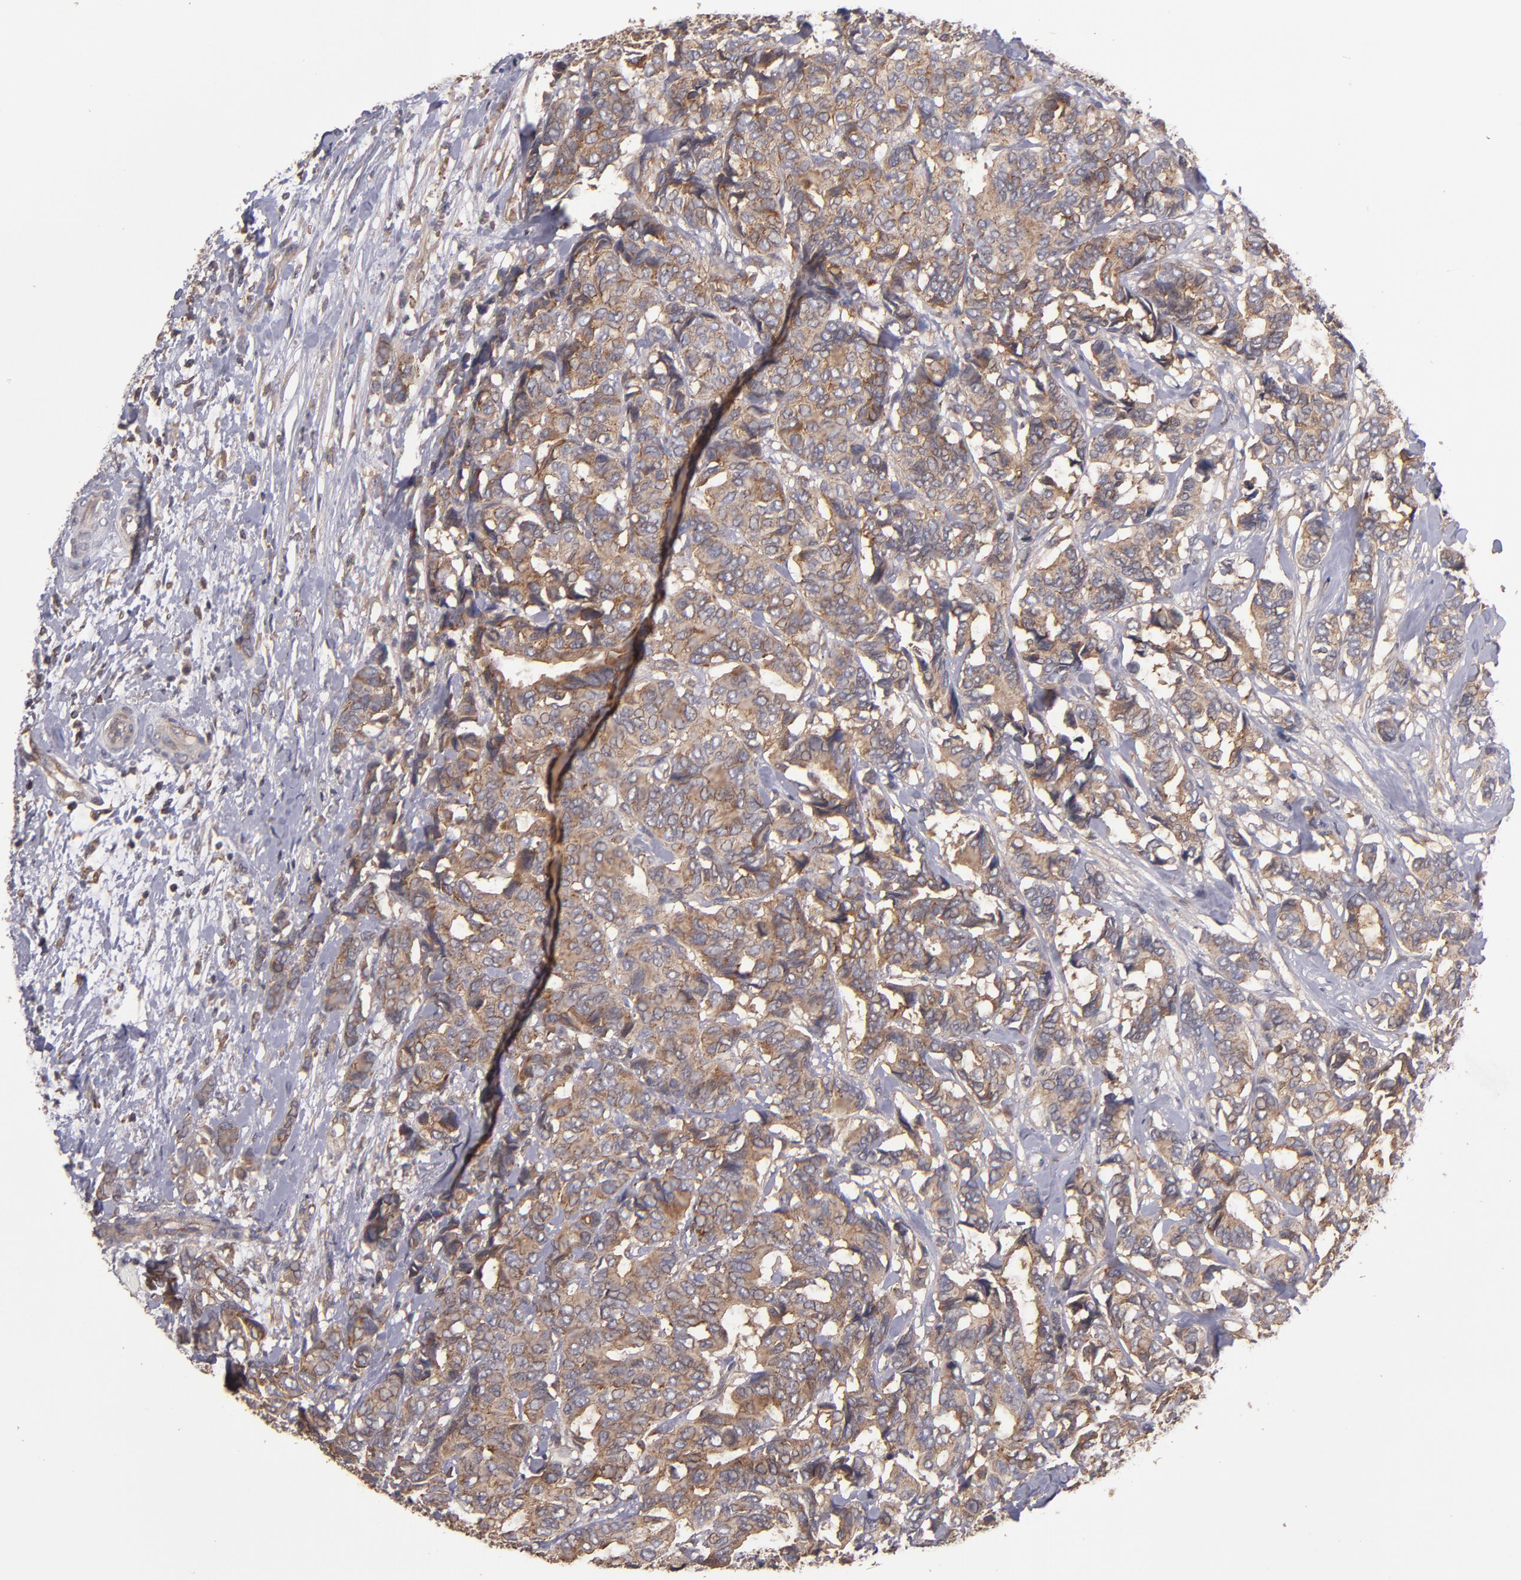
{"staining": {"intensity": "moderate", "quantity": ">75%", "location": "cytoplasmic/membranous"}, "tissue": "breast cancer", "cell_type": "Tumor cells", "image_type": "cancer", "snomed": [{"axis": "morphology", "description": "Duct carcinoma"}, {"axis": "topography", "description": "Breast"}], "caption": "Brown immunohistochemical staining in breast cancer displays moderate cytoplasmic/membranous staining in approximately >75% of tumor cells.", "gene": "NF2", "patient": {"sex": "female", "age": 87}}